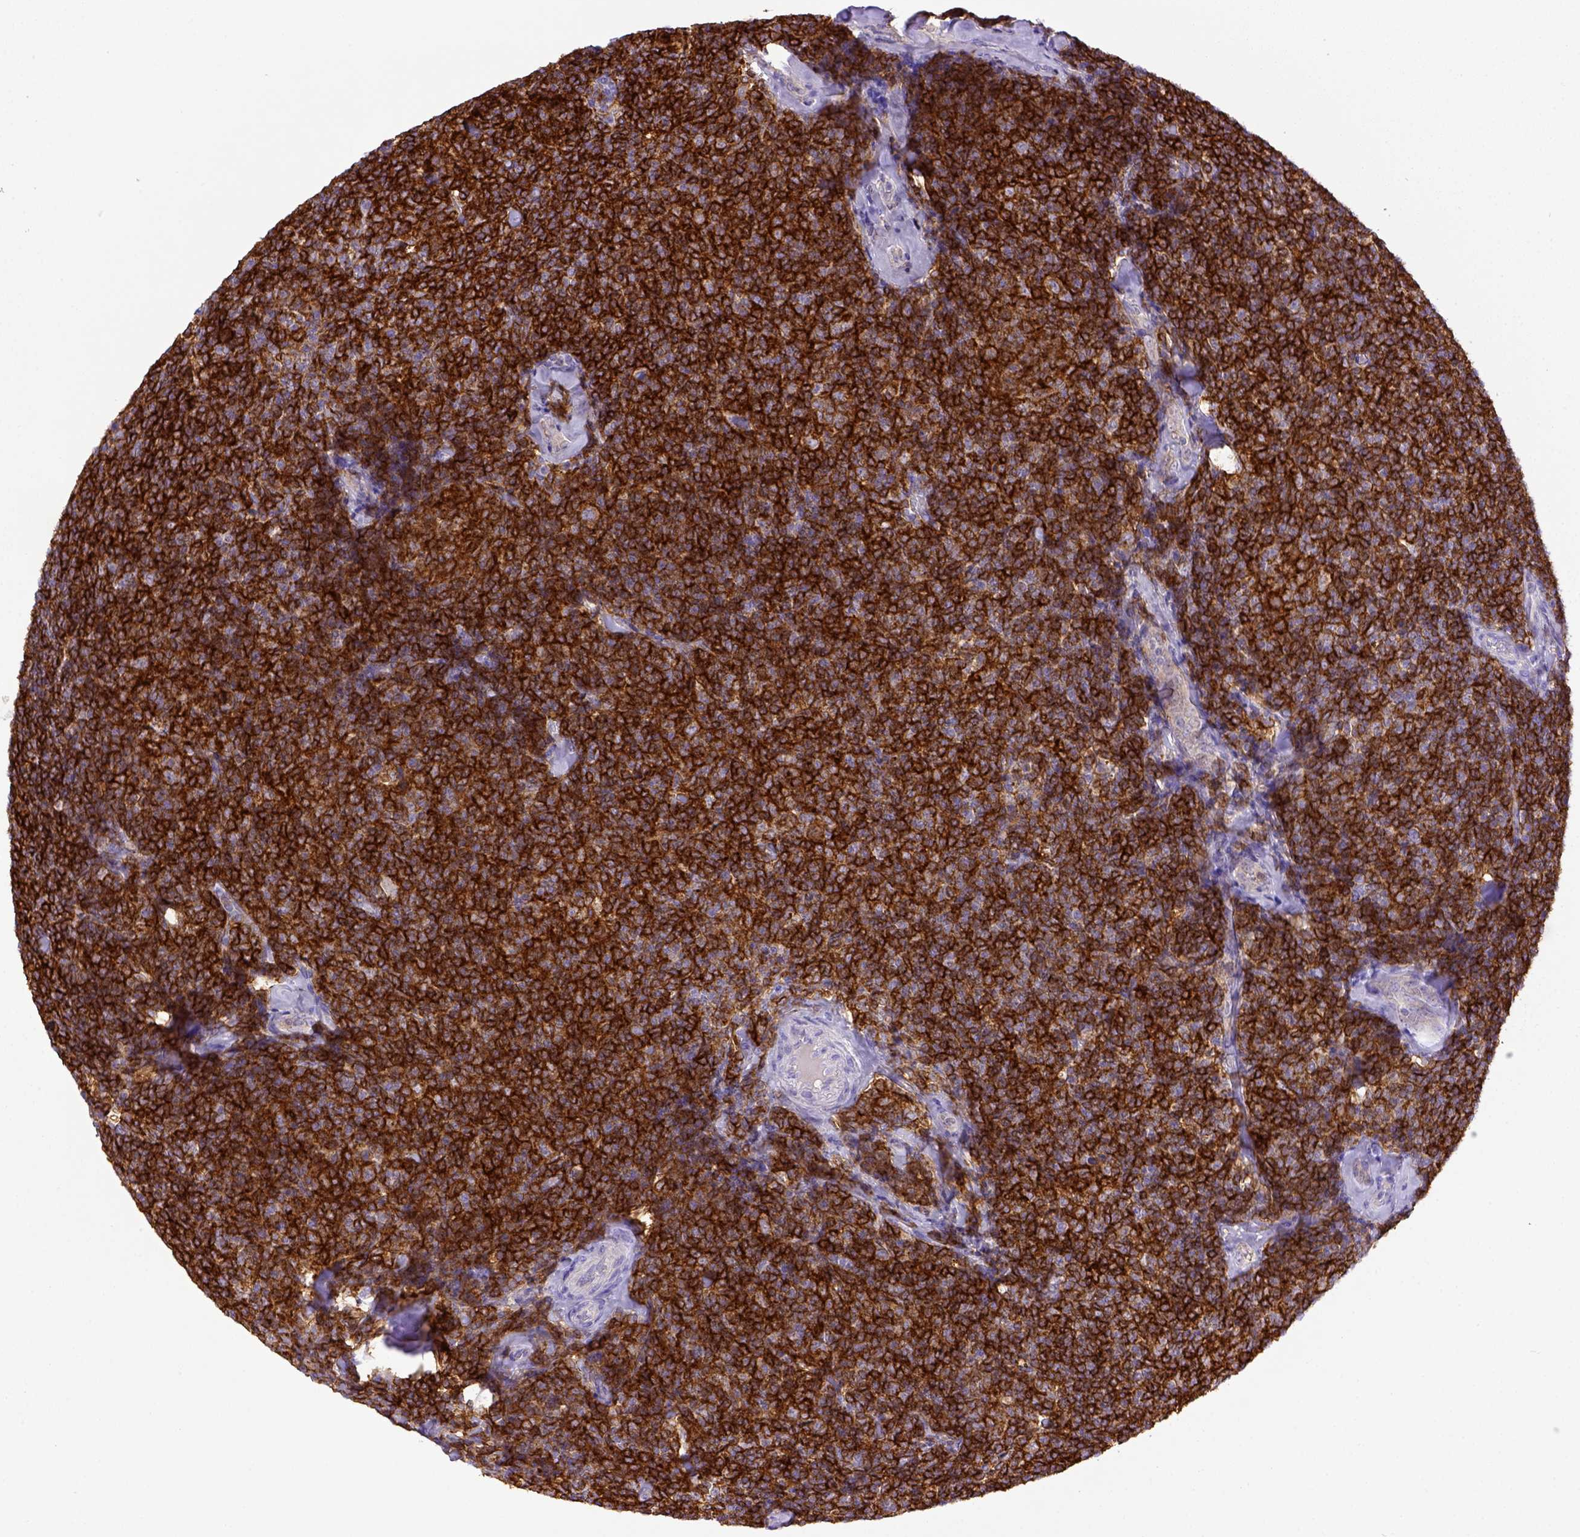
{"staining": {"intensity": "strong", "quantity": ">75%", "location": "cytoplasmic/membranous"}, "tissue": "lymphoma", "cell_type": "Tumor cells", "image_type": "cancer", "snomed": [{"axis": "morphology", "description": "Malignant lymphoma, non-Hodgkin's type, Low grade"}, {"axis": "topography", "description": "Lymph node"}], "caption": "Brown immunohistochemical staining in human low-grade malignant lymphoma, non-Hodgkin's type demonstrates strong cytoplasmic/membranous staining in approximately >75% of tumor cells.", "gene": "CD40", "patient": {"sex": "female", "age": 56}}